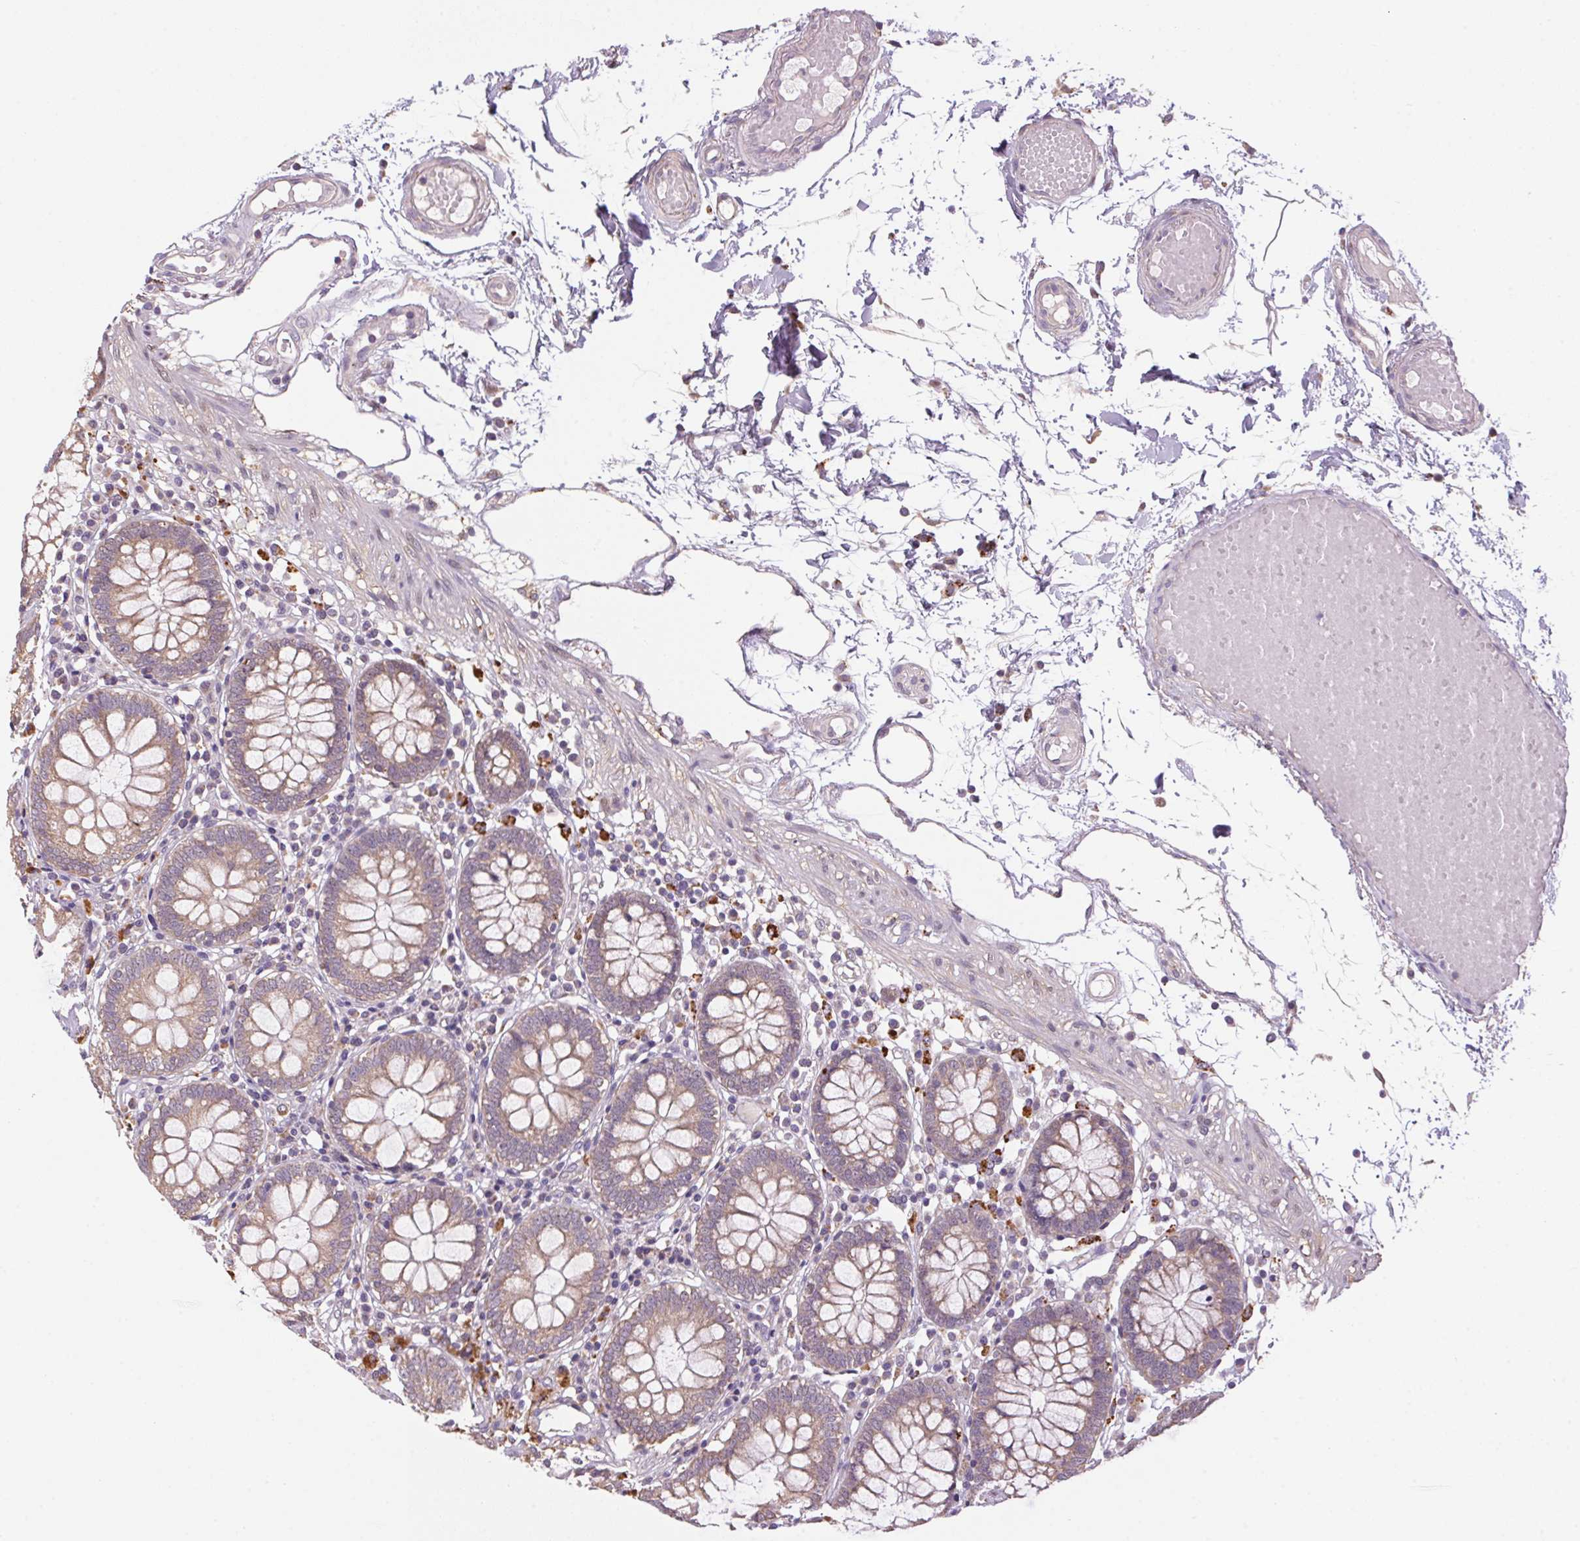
{"staining": {"intensity": "weak", "quantity": "<25%", "location": "cytoplasmic/membranous"}, "tissue": "colon", "cell_type": "Endothelial cells", "image_type": "normal", "snomed": [{"axis": "morphology", "description": "Normal tissue, NOS"}, {"axis": "morphology", "description": "Adenocarcinoma, NOS"}, {"axis": "topography", "description": "Colon"}], "caption": "An IHC histopathology image of benign colon is shown. There is no staining in endothelial cells of colon.", "gene": "ADH5", "patient": {"sex": "male", "age": 83}}